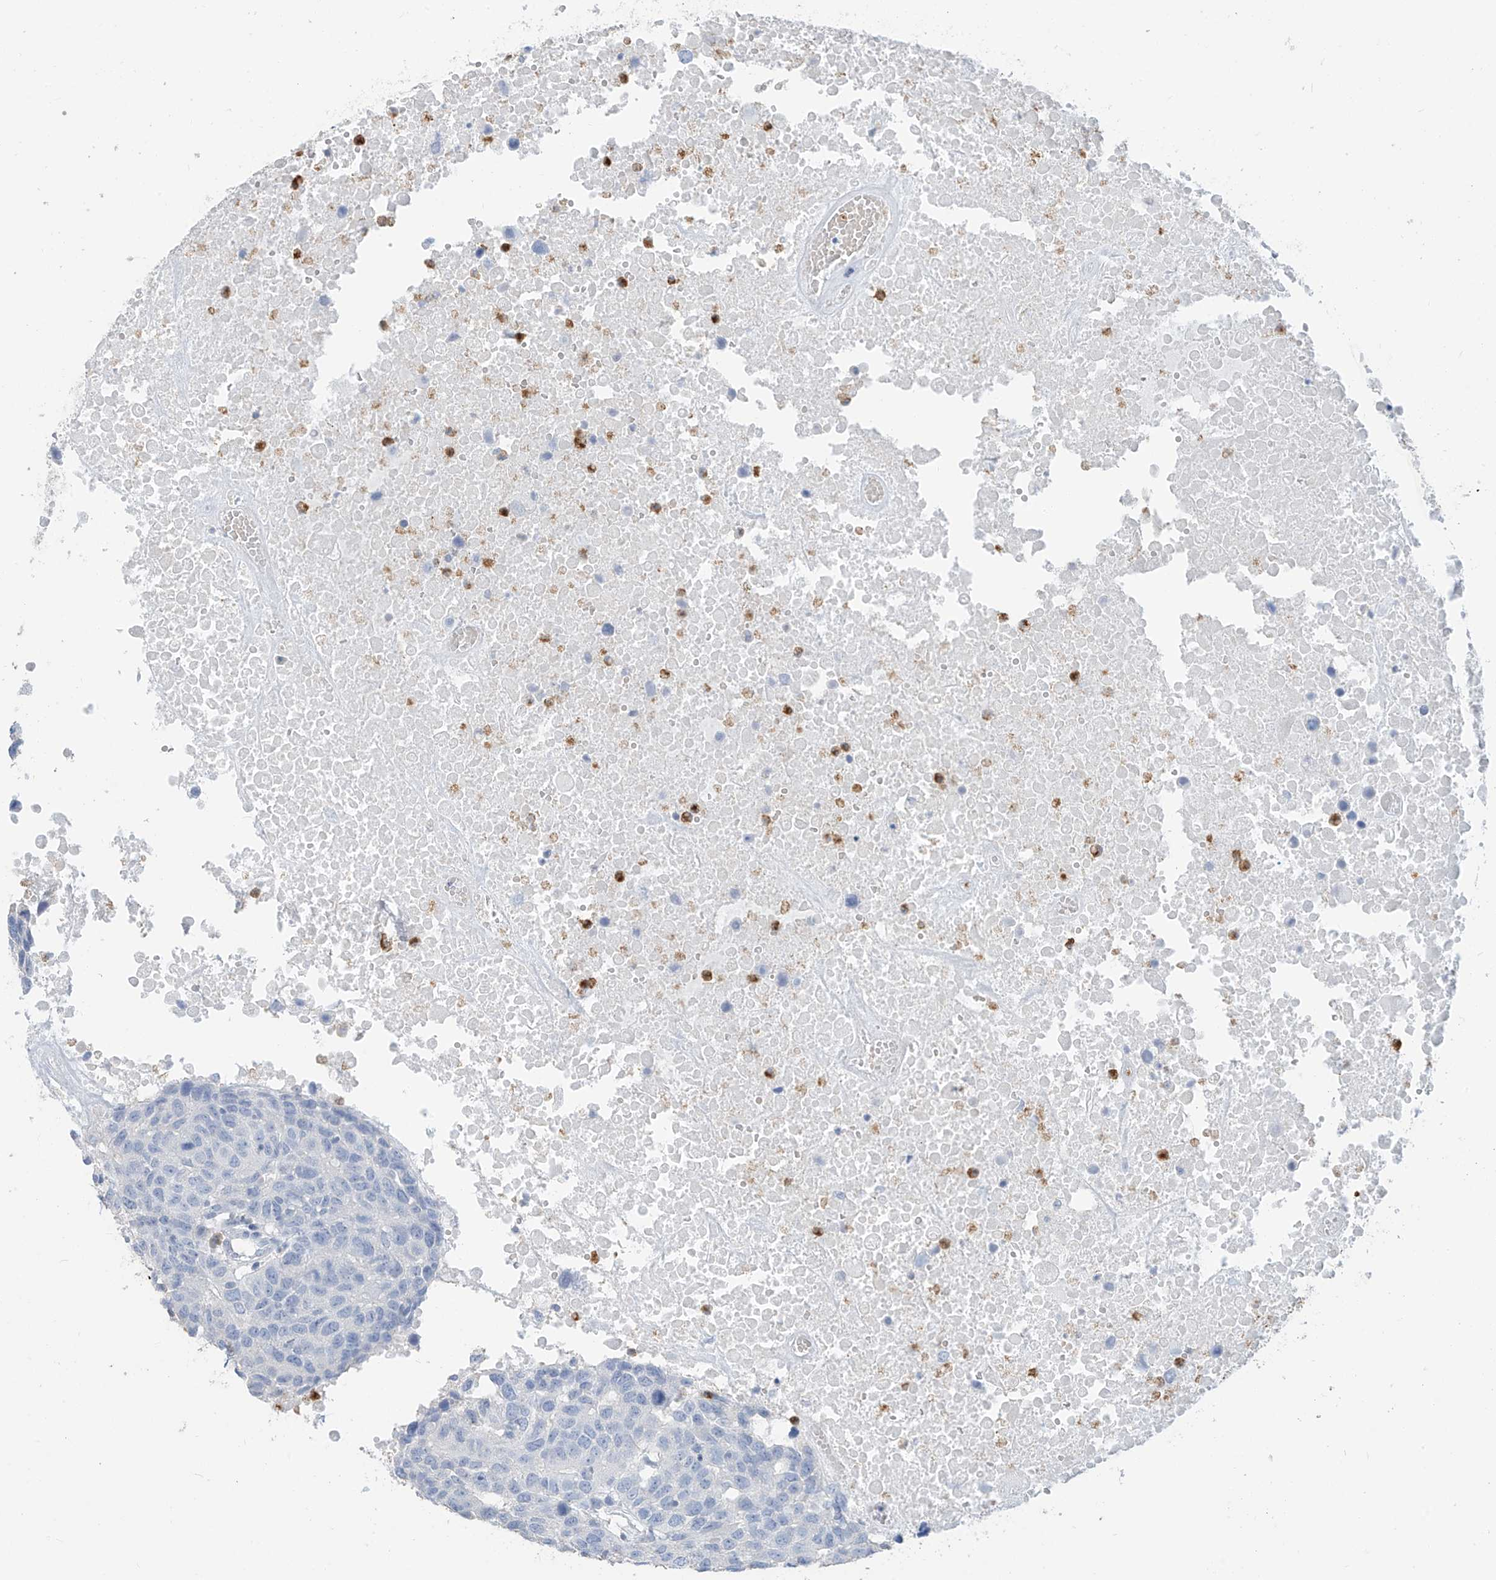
{"staining": {"intensity": "negative", "quantity": "none", "location": "none"}, "tissue": "head and neck cancer", "cell_type": "Tumor cells", "image_type": "cancer", "snomed": [{"axis": "morphology", "description": "Squamous cell carcinoma, NOS"}, {"axis": "topography", "description": "Head-Neck"}], "caption": "Immunohistochemical staining of head and neck cancer (squamous cell carcinoma) exhibits no significant expression in tumor cells. Brightfield microscopy of immunohistochemistry stained with DAB (3,3'-diaminobenzidine) (brown) and hematoxylin (blue), captured at high magnification.", "gene": "PAFAH1B3", "patient": {"sex": "male", "age": 66}}